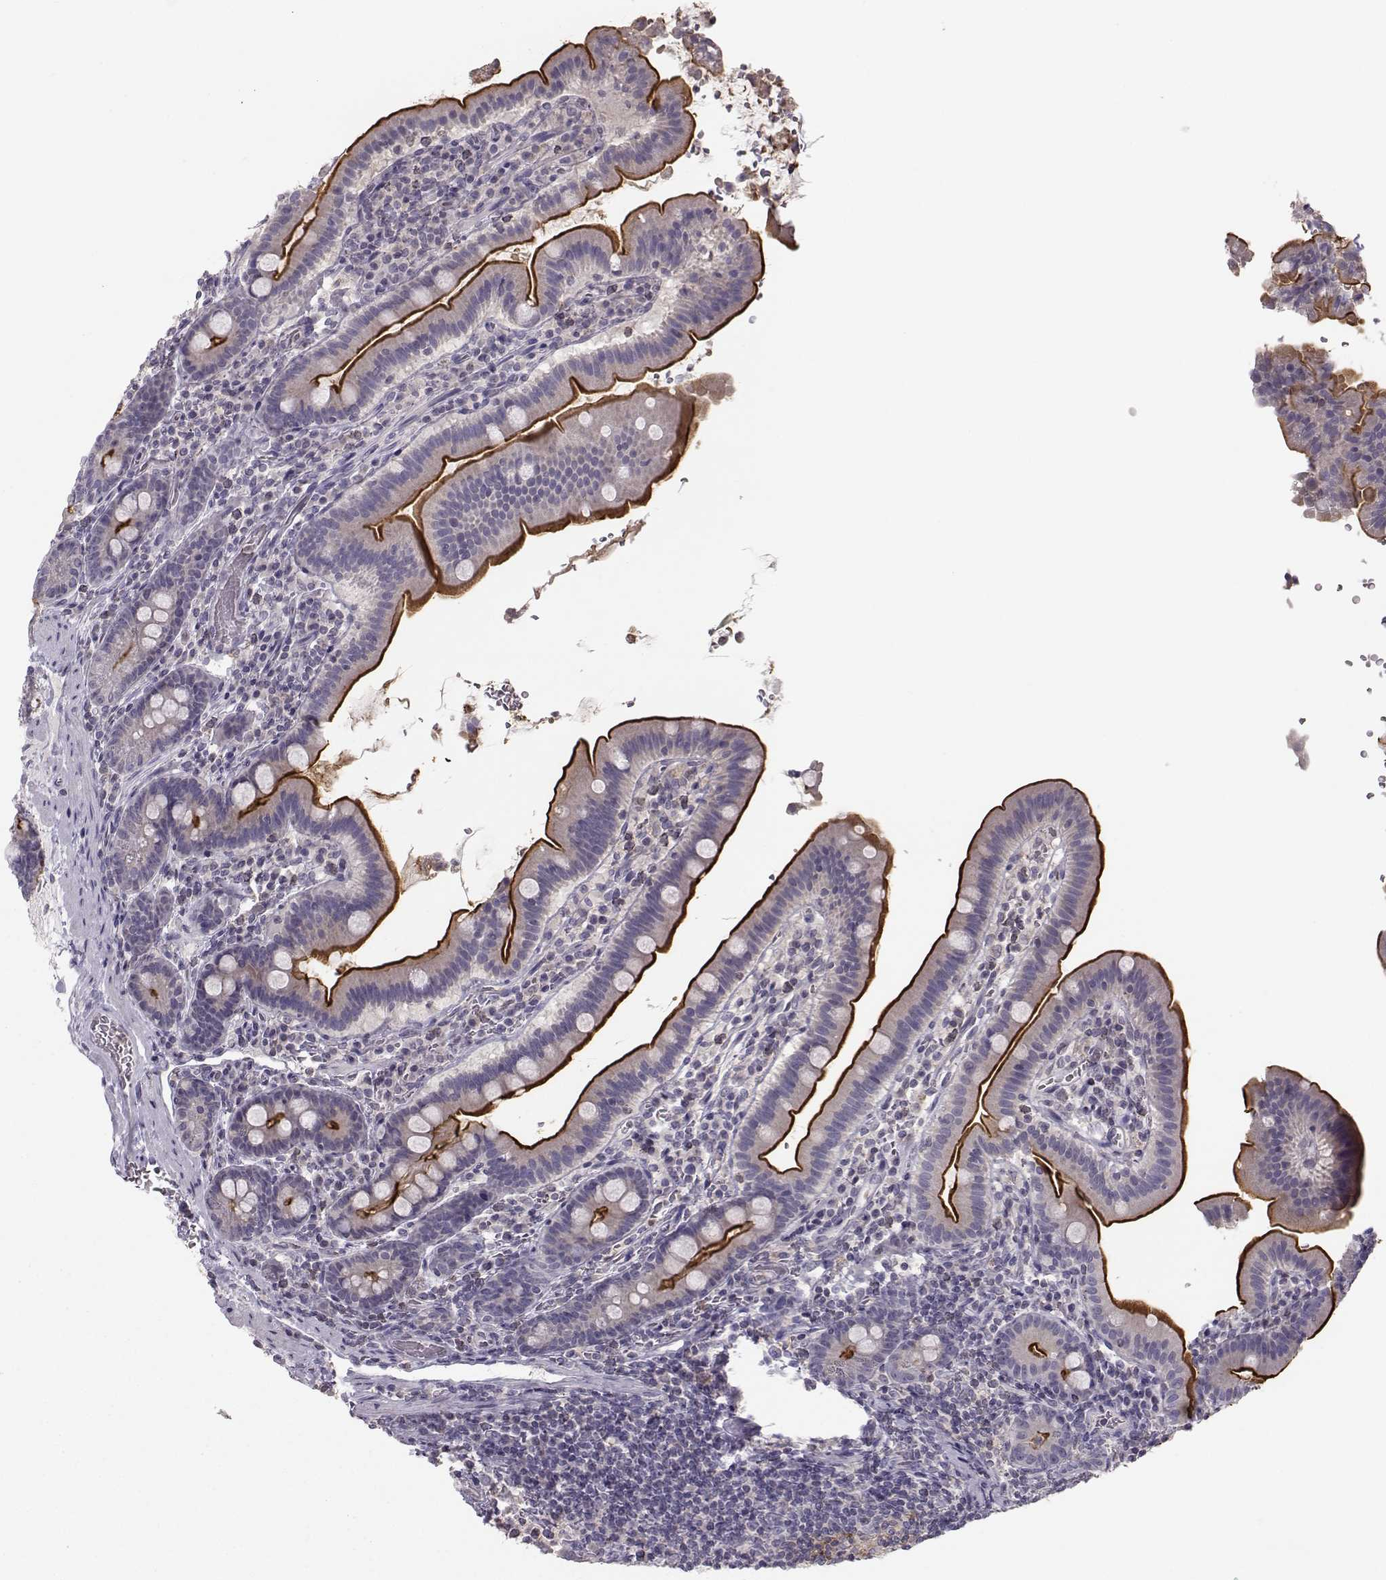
{"staining": {"intensity": "strong", "quantity": "25%-75%", "location": "cytoplasmic/membranous"}, "tissue": "small intestine", "cell_type": "Glandular cells", "image_type": "normal", "snomed": [{"axis": "morphology", "description": "Normal tissue, NOS"}, {"axis": "topography", "description": "Small intestine"}], "caption": "The image exhibits staining of normal small intestine, revealing strong cytoplasmic/membranous protein positivity (brown color) within glandular cells. Using DAB (3,3'-diaminobenzidine) (brown) and hematoxylin (blue) stains, captured at high magnification using brightfield microscopy.", "gene": "FCAMR", "patient": {"sex": "male", "age": 26}}